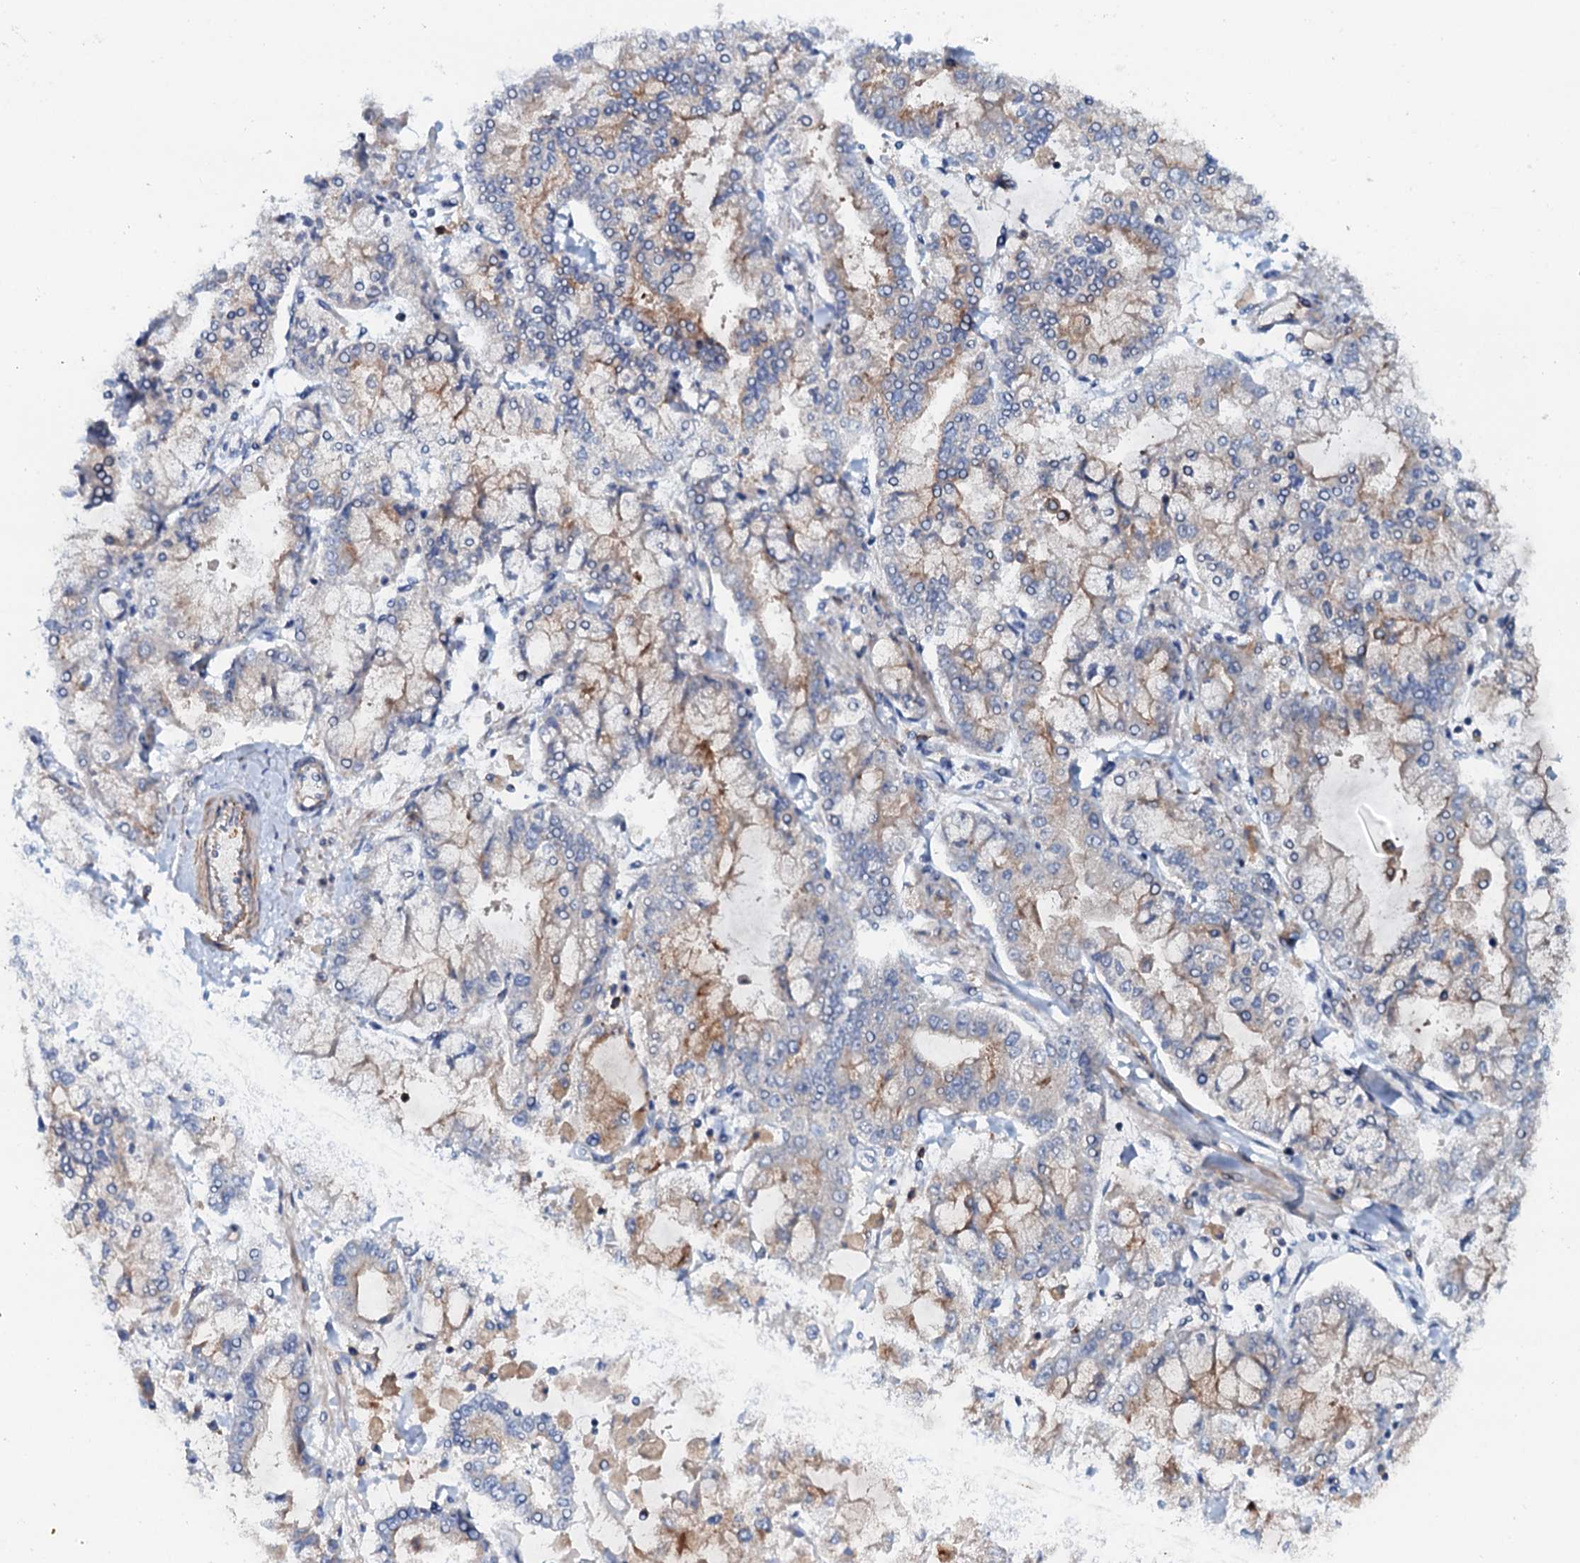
{"staining": {"intensity": "moderate", "quantity": "25%-75%", "location": "cytoplasmic/membranous"}, "tissue": "stomach cancer", "cell_type": "Tumor cells", "image_type": "cancer", "snomed": [{"axis": "morphology", "description": "Normal tissue, NOS"}, {"axis": "morphology", "description": "Adenocarcinoma, NOS"}, {"axis": "topography", "description": "Stomach, upper"}, {"axis": "topography", "description": "Stomach"}], "caption": "Adenocarcinoma (stomach) tissue exhibits moderate cytoplasmic/membranous staining in approximately 25%-75% of tumor cells, visualized by immunohistochemistry. (DAB (3,3'-diaminobenzidine) IHC, brown staining for protein, blue staining for nuclei).", "gene": "VAMP8", "patient": {"sex": "male", "age": 76}}